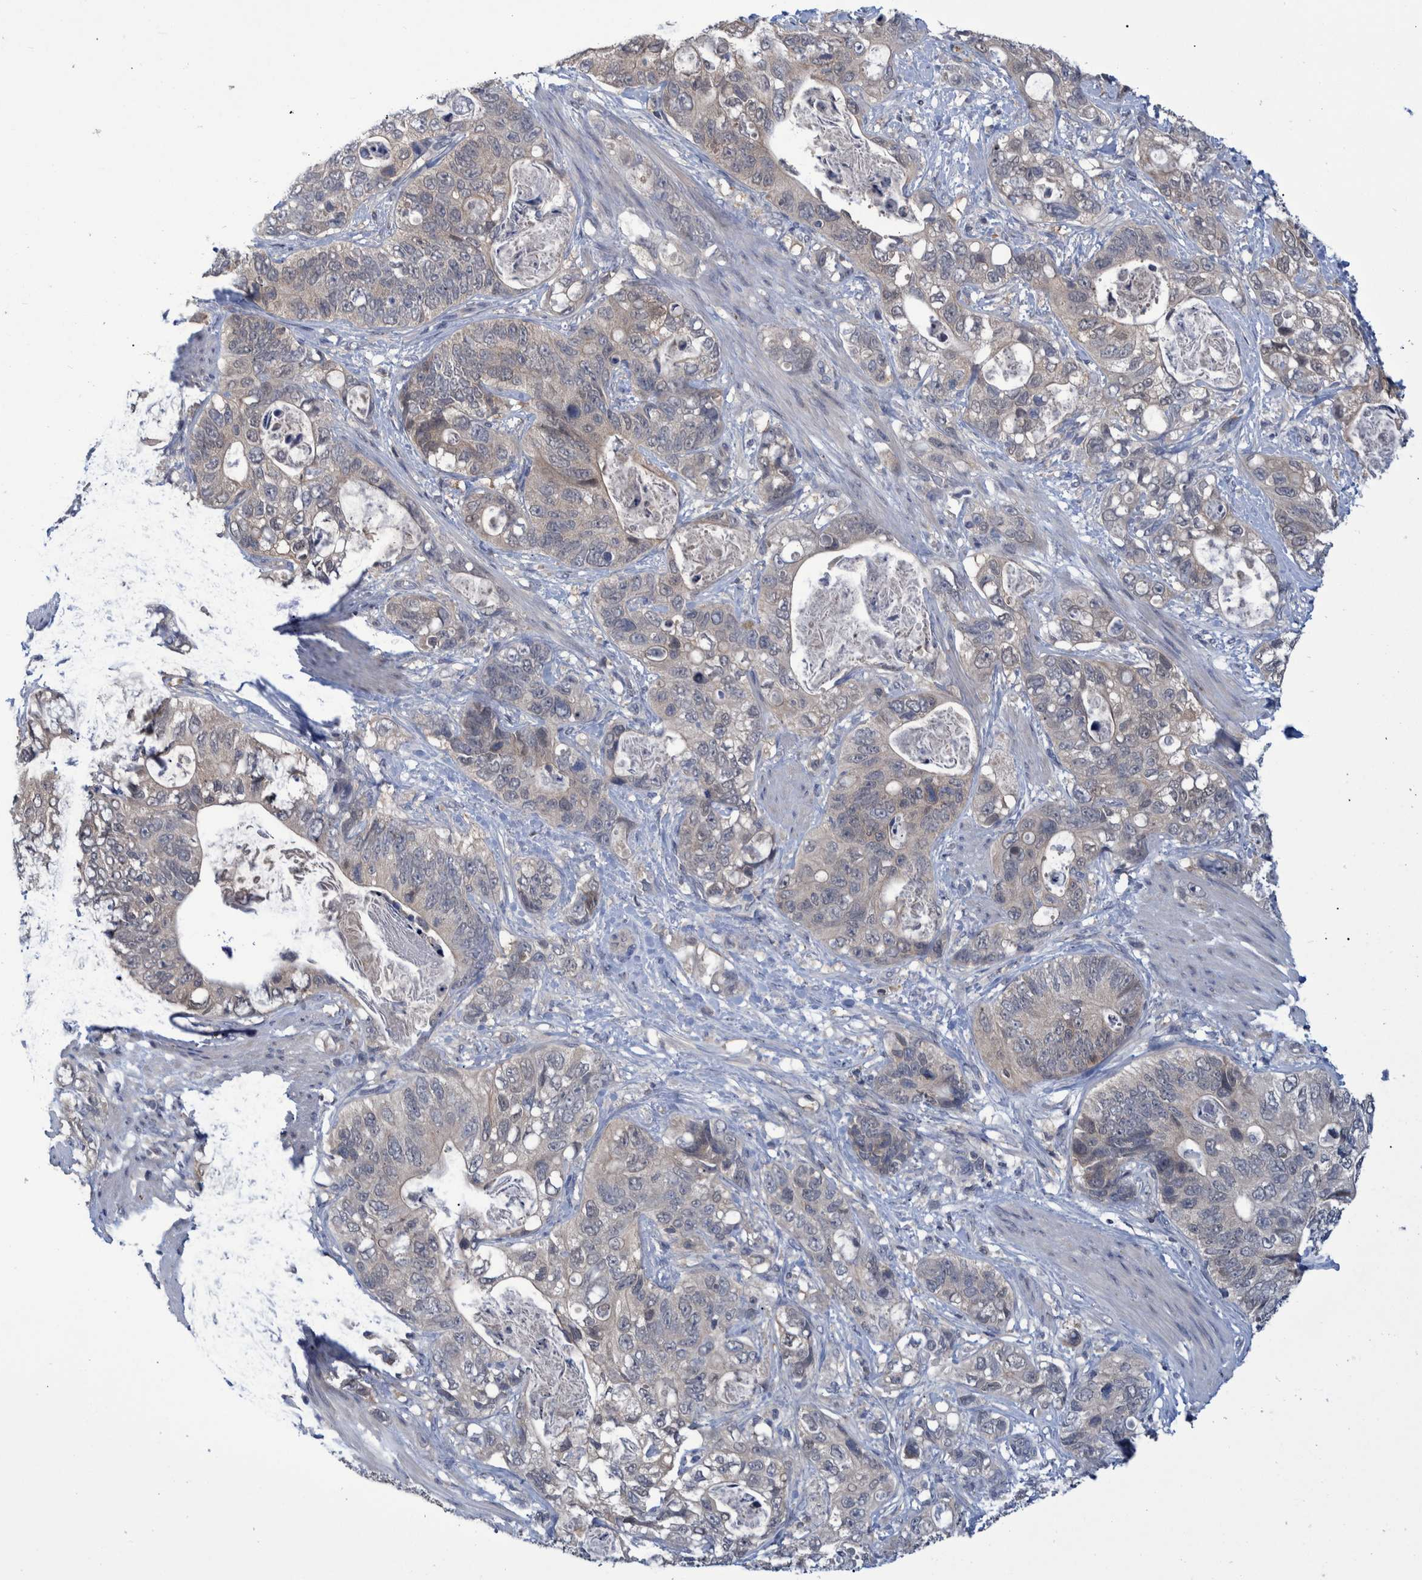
{"staining": {"intensity": "weak", "quantity": "25%-75%", "location": "cytoplasmic/membranous"}, "tissue": "stomach cancer", "cell_type": "Tumor cells", "image_type": "cancer", "snomed": [{"axis": "morphology", "description": "Normal tissue, NOS"}, {"axis": "morphology", "description": "Adenocarcinoma, NOS"}, {"axis": "topography", "description": "Stomach"}], "caption": "Human stomach cancer stained for a protein (brown) demonstrates weak cytoplasmic/membranous positive positivity in about 25%-75% of tumor cells.", "gene": "PCYT2", "patient": {"sex": "female", "age": 89}}